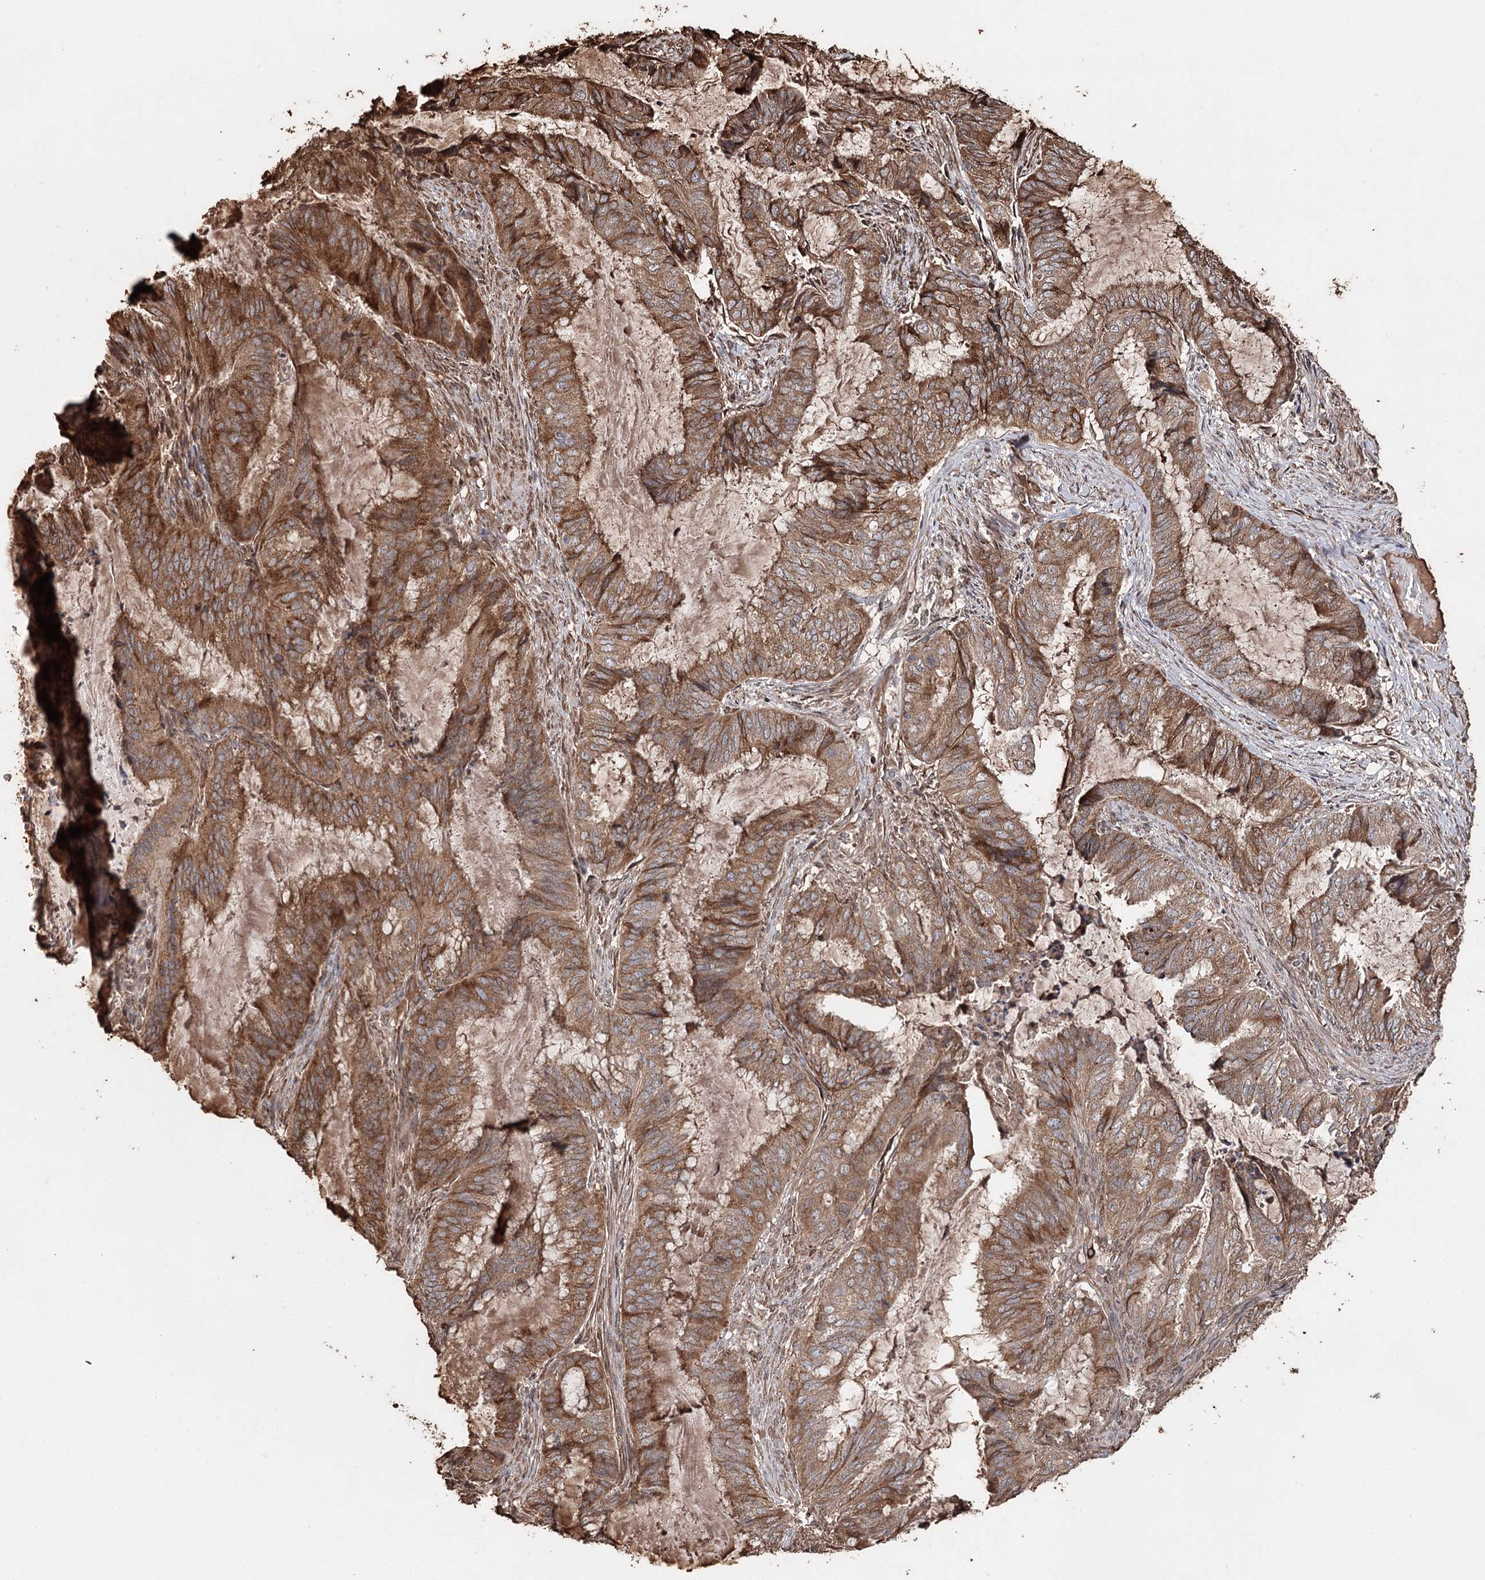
{"staining": {"intensity": "strong", "quantity": "25%-75%", "location": "cytoplasmic/membranous"}, "tissue": "endometrial cancer", "cell_type": "Tumor cells", "image_type": "cancer", "snomed": [{"axis": "morphology", "description": "Adenocarcinoma, NOS"}, {"axis": "topography", "description": "Endometrium"}], "caption": "Protein expression analysis of human endometrial cancer reveals strong cytoplasmic/membranous staining in about 25%-75% of tumor cells.", "gene": "SYVN1", "patient": {"sex": "female", "age": 51}}